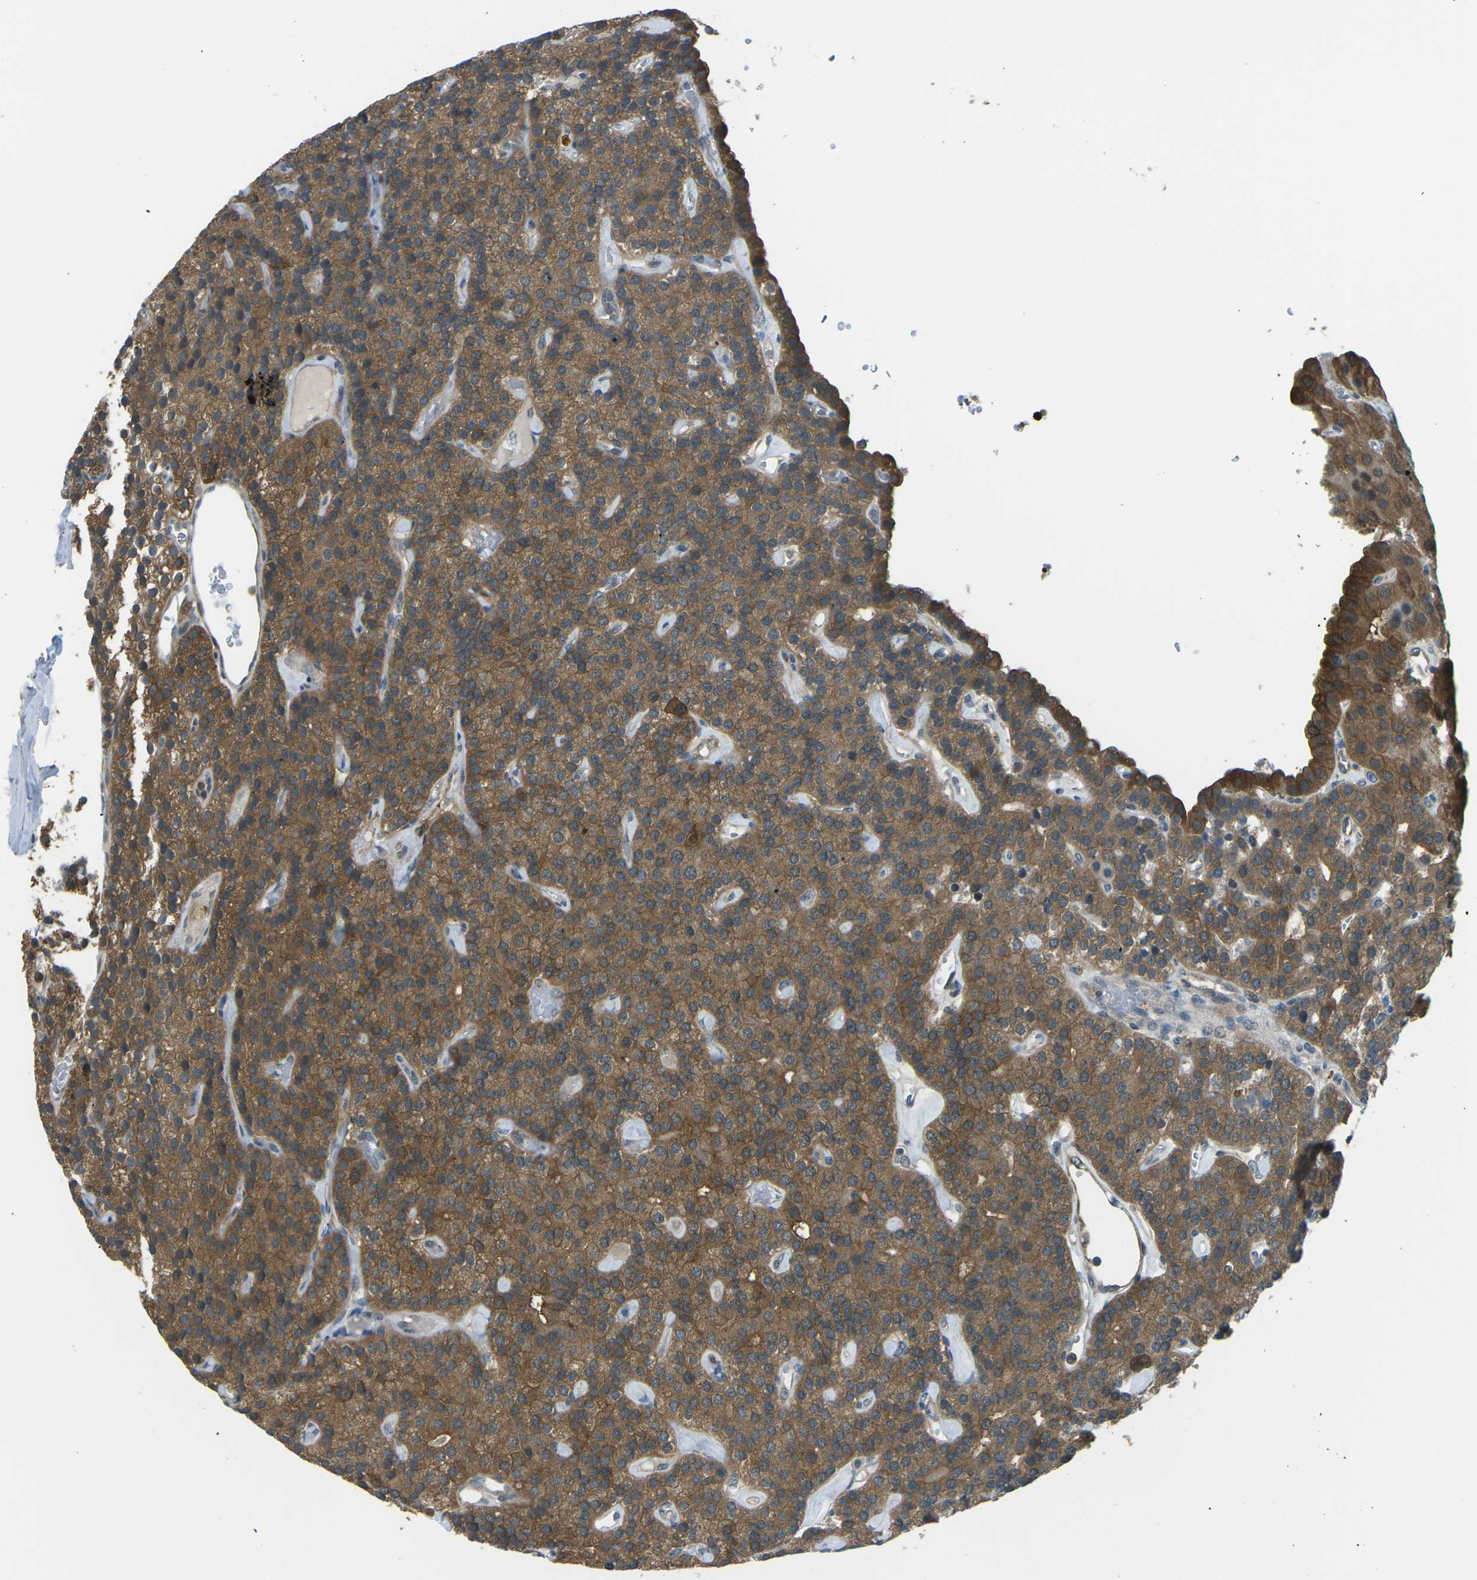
{"staining": {"intensity": "moderate", "quantity": ">75%", "location": "cytoplasmic/membranous"}, "tissue": "parathyroid gland", "cell_type": "Glandular cells", "image_type": "normal", "snomed": [{"axis": "morphology", "description": "Normal tissue, NOS"}, {"axis": "morphology", "description": "Adenoma, NOS"}, {"axis": "topography", "description": "Parathyroid gland"}], "caption": "An immunohistochemistry image of unremarkable tissue is shown. Protein staining in brown highlights moderate cytoplasmic/membranous positivity in parathyroid gland within glandular cells.", "gene": "PIEZO2", "patient": {"sex": "female", "age": 86}}